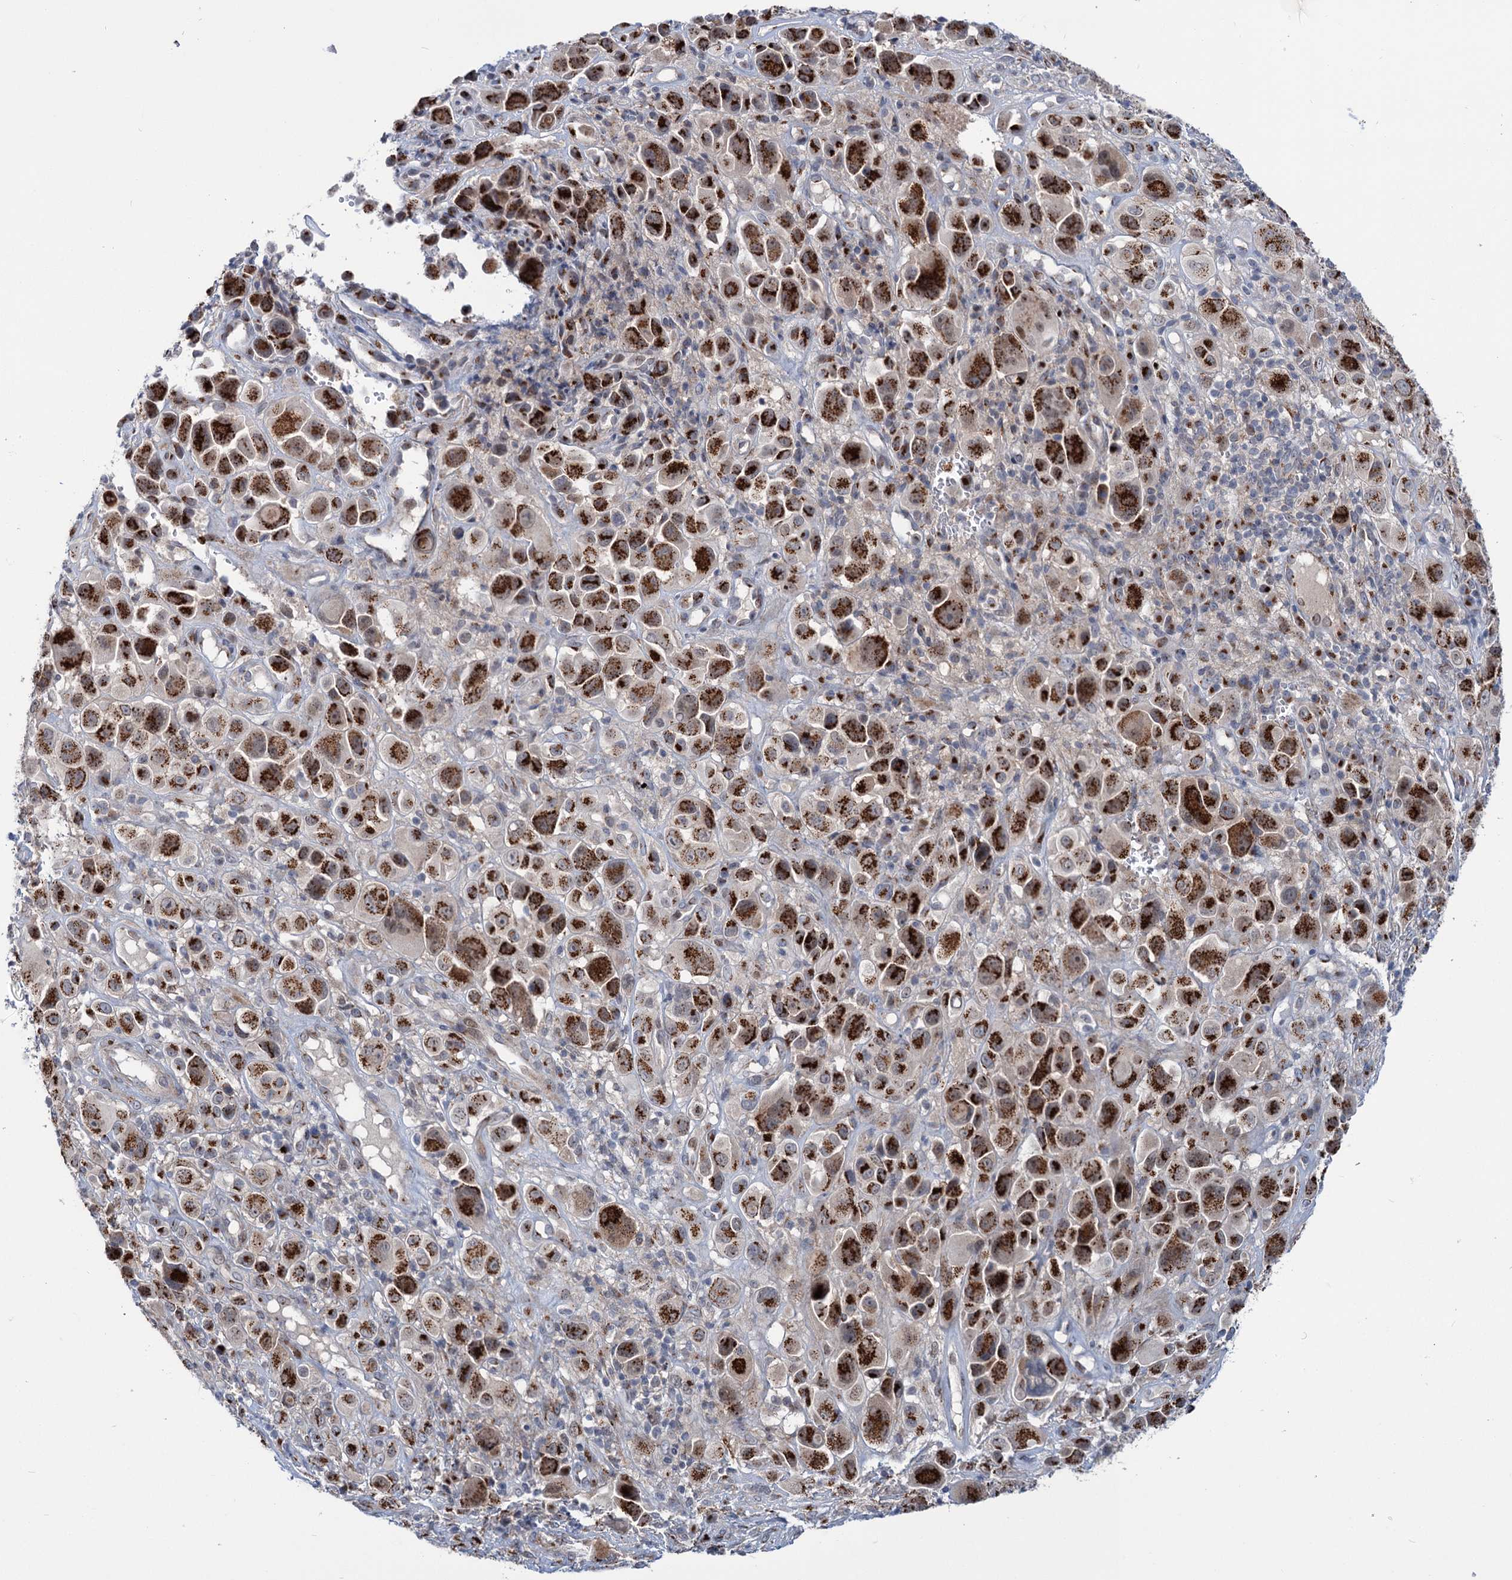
{"staining": {"intensity": "strong", "quantity": ">75%", "location": "cytoplasmic/membranous"}, "tissue": "melanoma", "cell_type": "Tumor cells", "image_type": "cancer", "snomed": [{"axis": "morphology", "description": "Malignant melanoma, NOS"}, {"axis": "topography", "description": "Skin of trunk"}], "caption": "Tumor cells demonstrate high levels of strong cytoplasmic/membranous staining in about >75% of cells in melanoma.", "gene": "ELP4", "patient": {"sex": "male", "age": 71}}